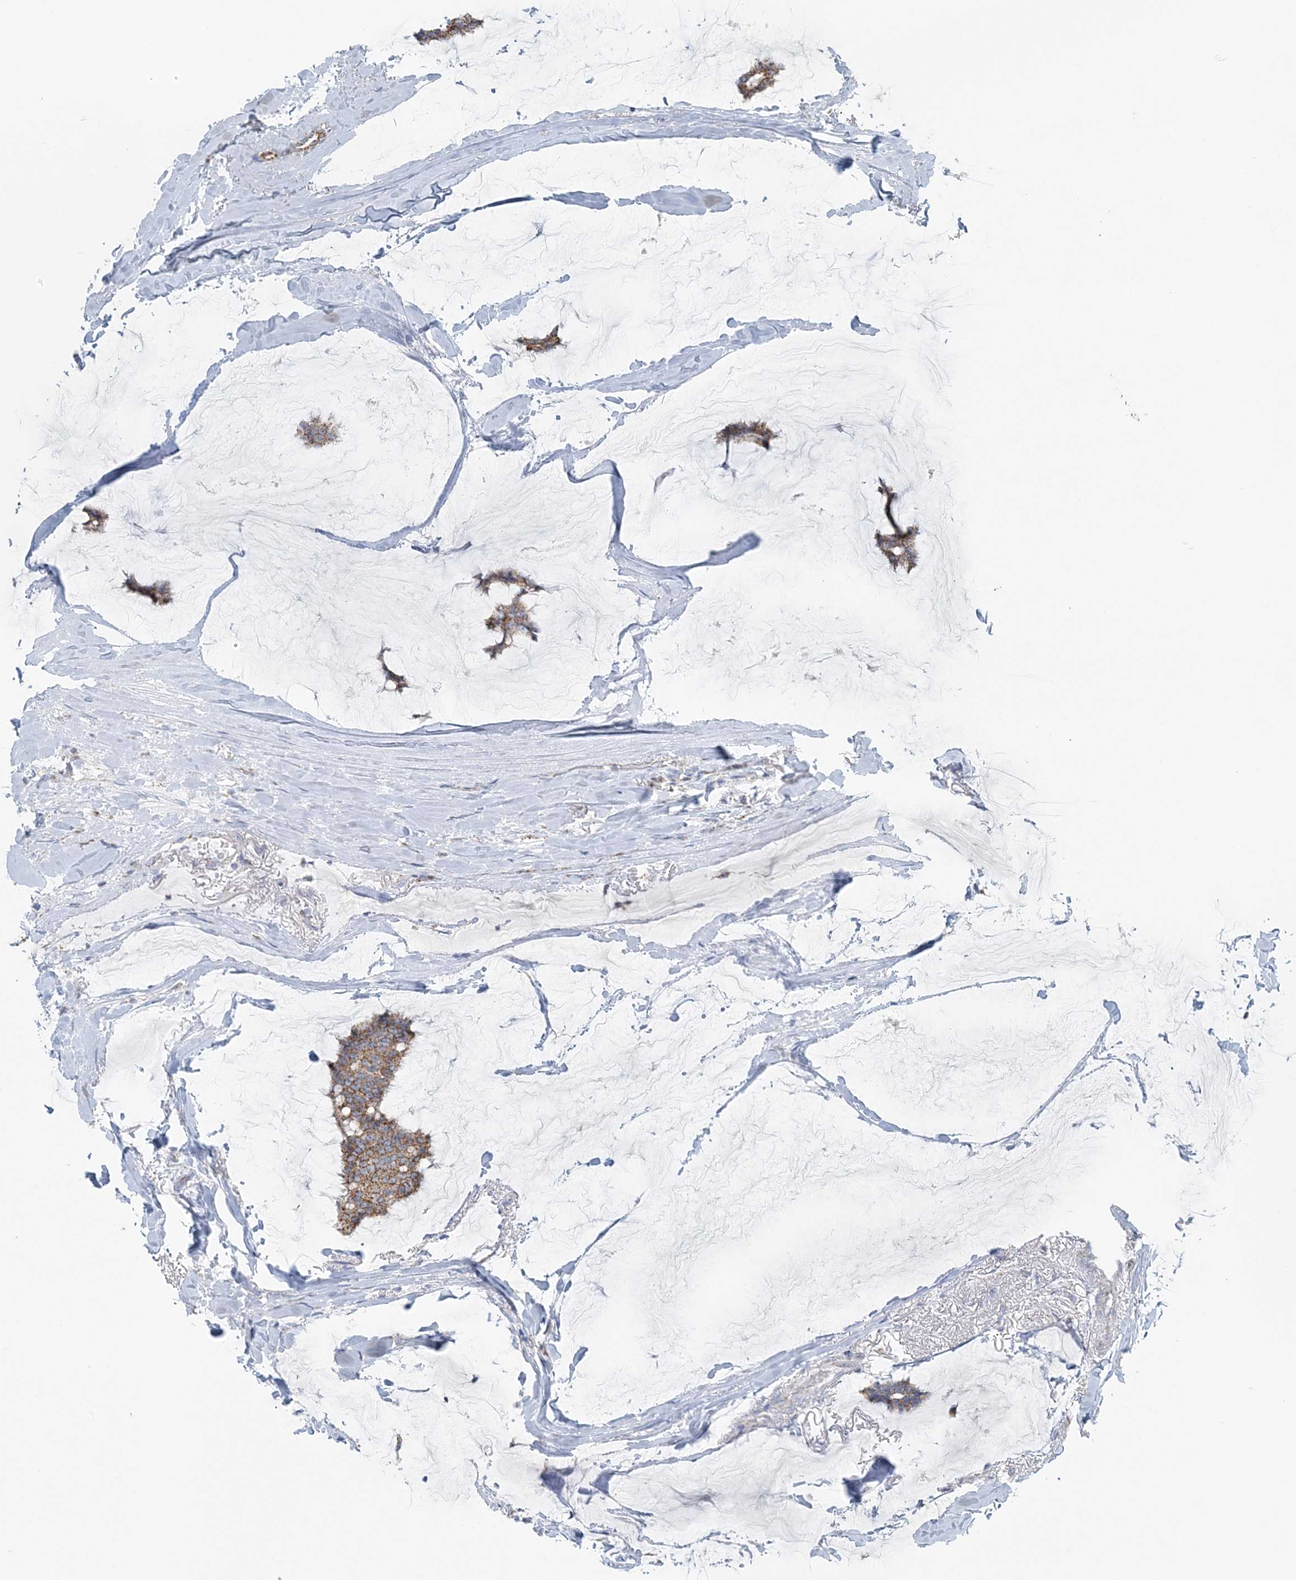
{"staining": {"intensity": "moderate", "quantity": ">75%", "location": "cytoplasmic/membranous"}, "tissue": "breast cancer", "cell_type": "Tumor cells", "image_type": "cancer", "snomed": [{"axis": "morphology", "description": "Duct carcinoma"}, {"axis": "topography", "description": "Breast"}], "caption": "Protein staining exhibits moderate cytoplasmic/membranous expression in about >75% of tumor cells in breast infiltrating ductal carcinoma.", "gene": "PCCB", "patient": {"sex": "female", "age": 93}}